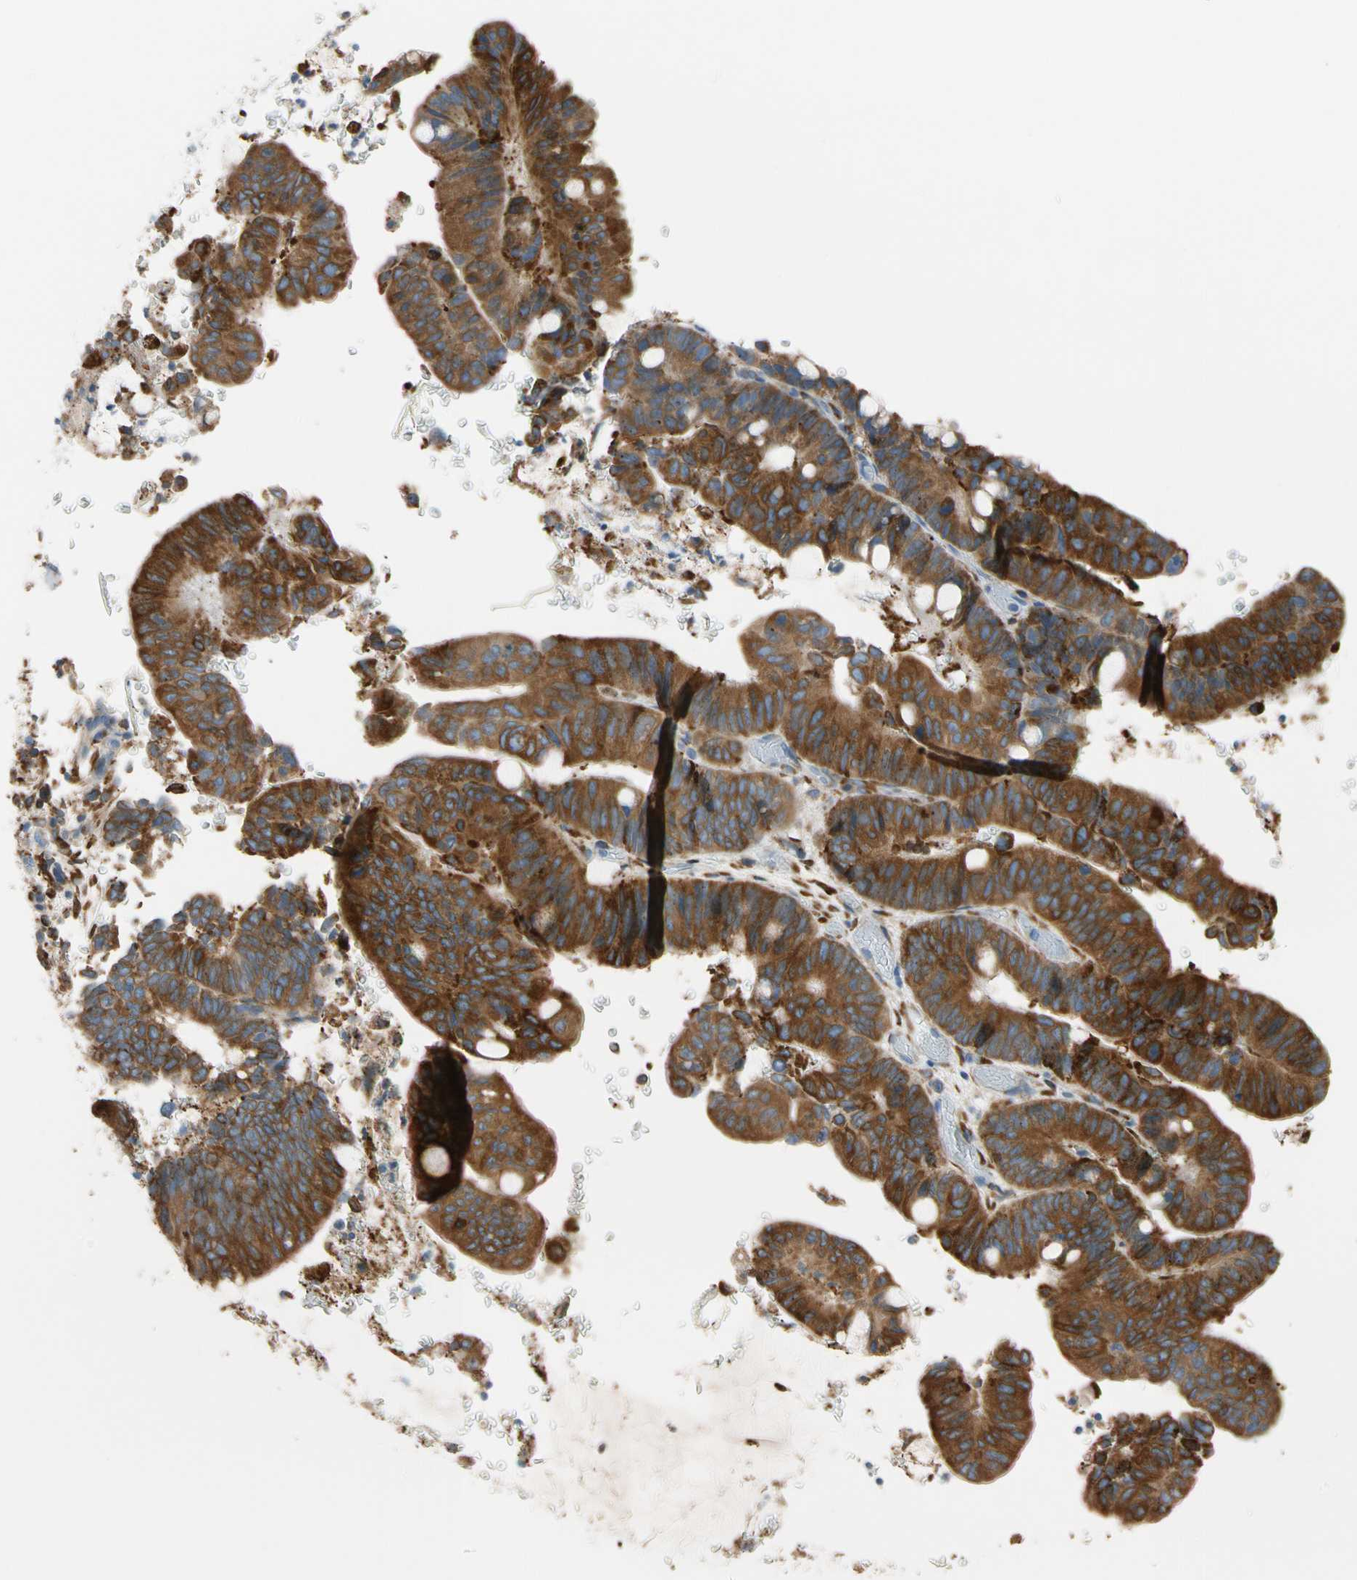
{"staining": {"intensity": "moderate", "quantity": ">75%", "location": "cytoplasmic/membranous"}, "tissue": "colorectal cancer", "cell_type": "Tumor cells", "image_type": "cancer", "snomed": [{"axis": "morphology", "description": "Normal tissue, NOS"}, {"axis": "morphology", "description": "Adenocarcinoma, NOS"}, {"axis": "topography", "description": "Rectum"}, {"axis": "topography", "description": "Peripheral nerve tissue"}], "caption": "Protein analysis of colorectal cancer (adenocarcinoma) tissue exhibits moderate cytoplasmic/membranous positivity in approximately >75% of tumor cells.", "gene": "LRPAP1", "patient": {"sex": "male", "age": 92}}